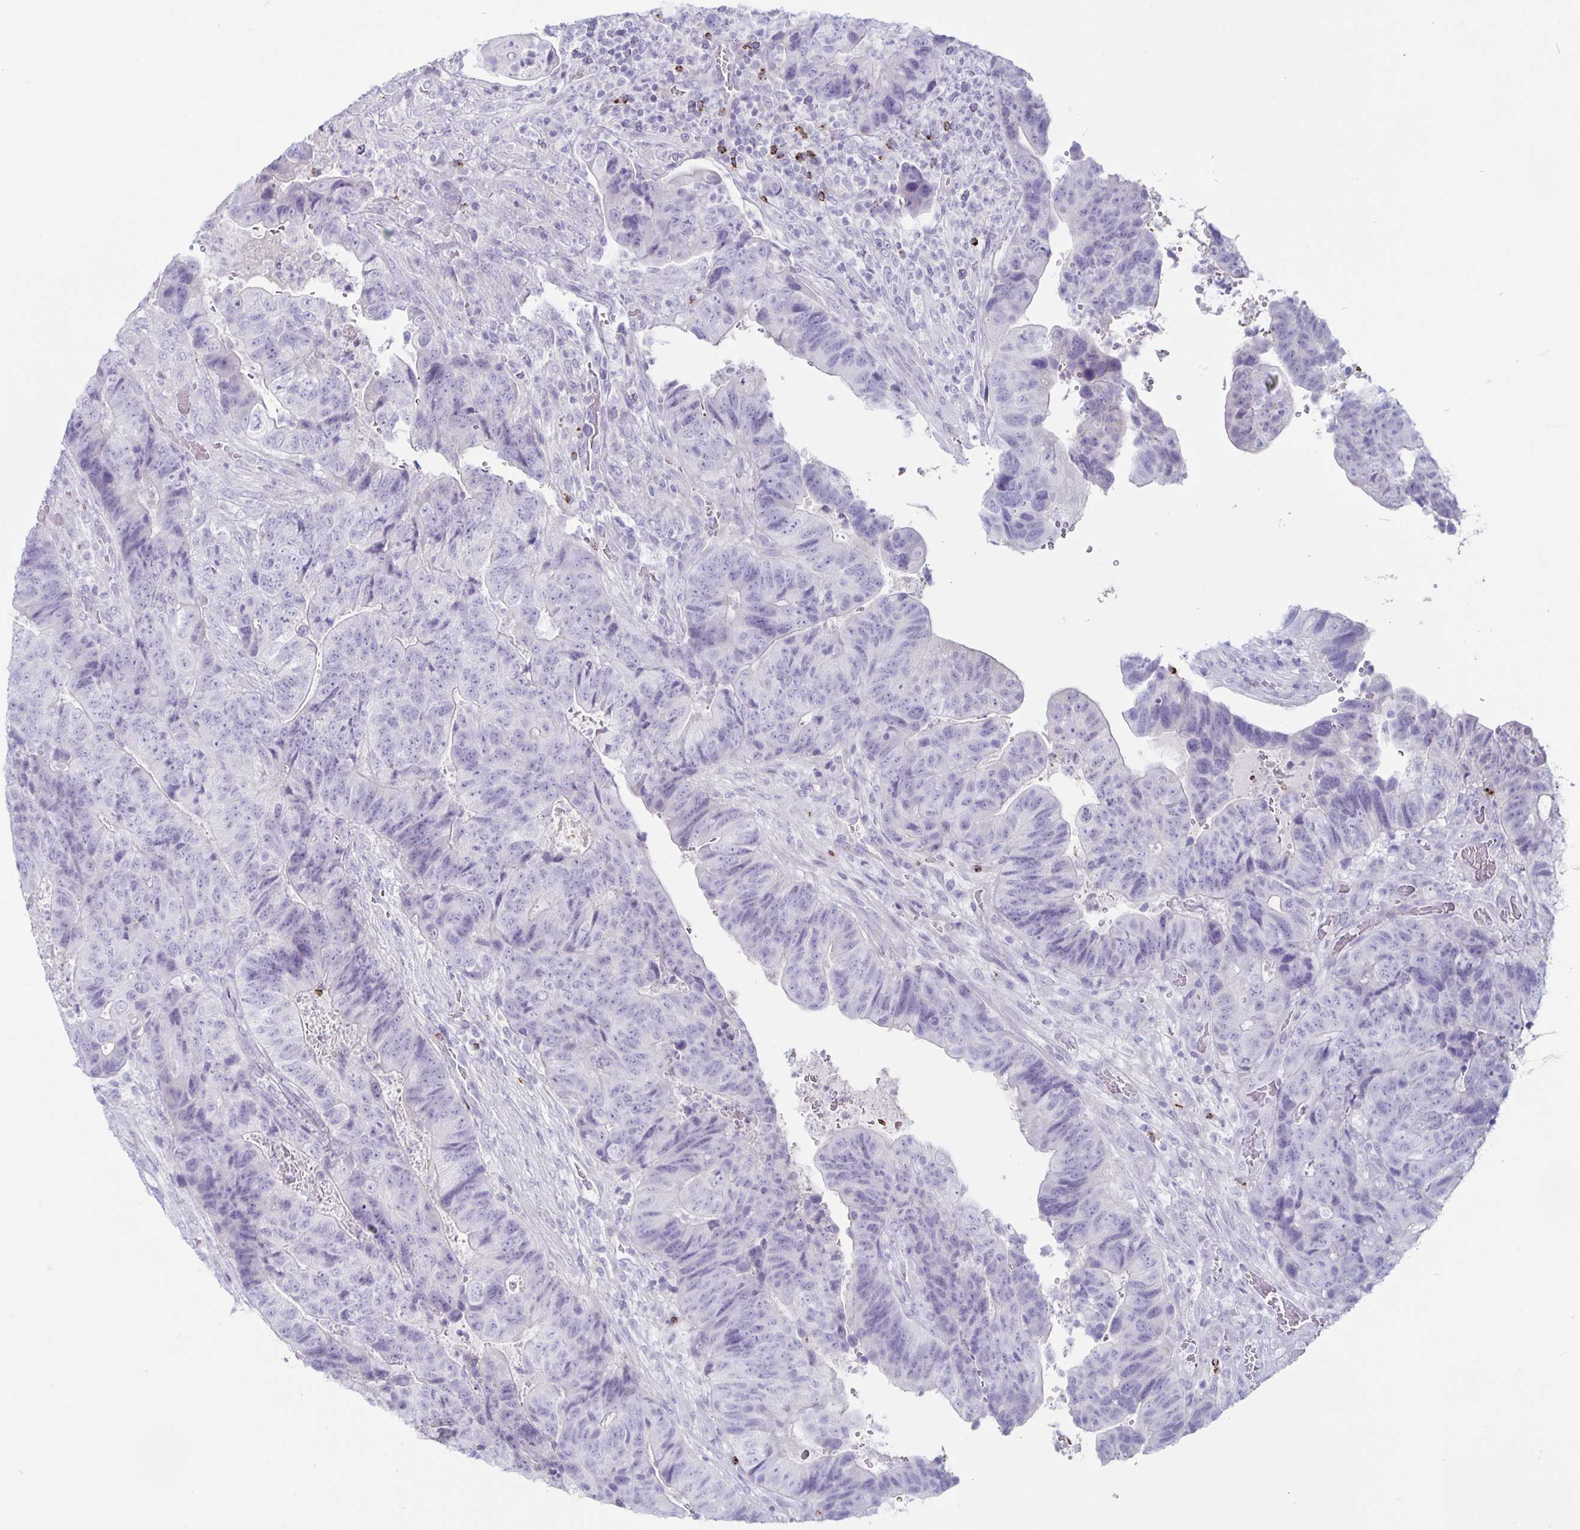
{"staining": {"intensity": "negative", "quantity": "none", "location": "none"}, "tissue": "colorectal cancer", "cell_type": "Tumor cells", "image_type": "cancer", "snomed": [{"axis": "morphology", "description": "Normal tissue, NOS"}, {"axis": "morphology", "description": "Adenocarcinoma, NOS"}, {"axis": "topography", "description": "Colon"}], "caption": "Human adenocarcinoma (colorectal) stained for a protein using immunohistochemistry (IHC) displays no positivity in tumor cells.", "gene": "GZMK", "patient": {"sex": "female", "age": 48}}